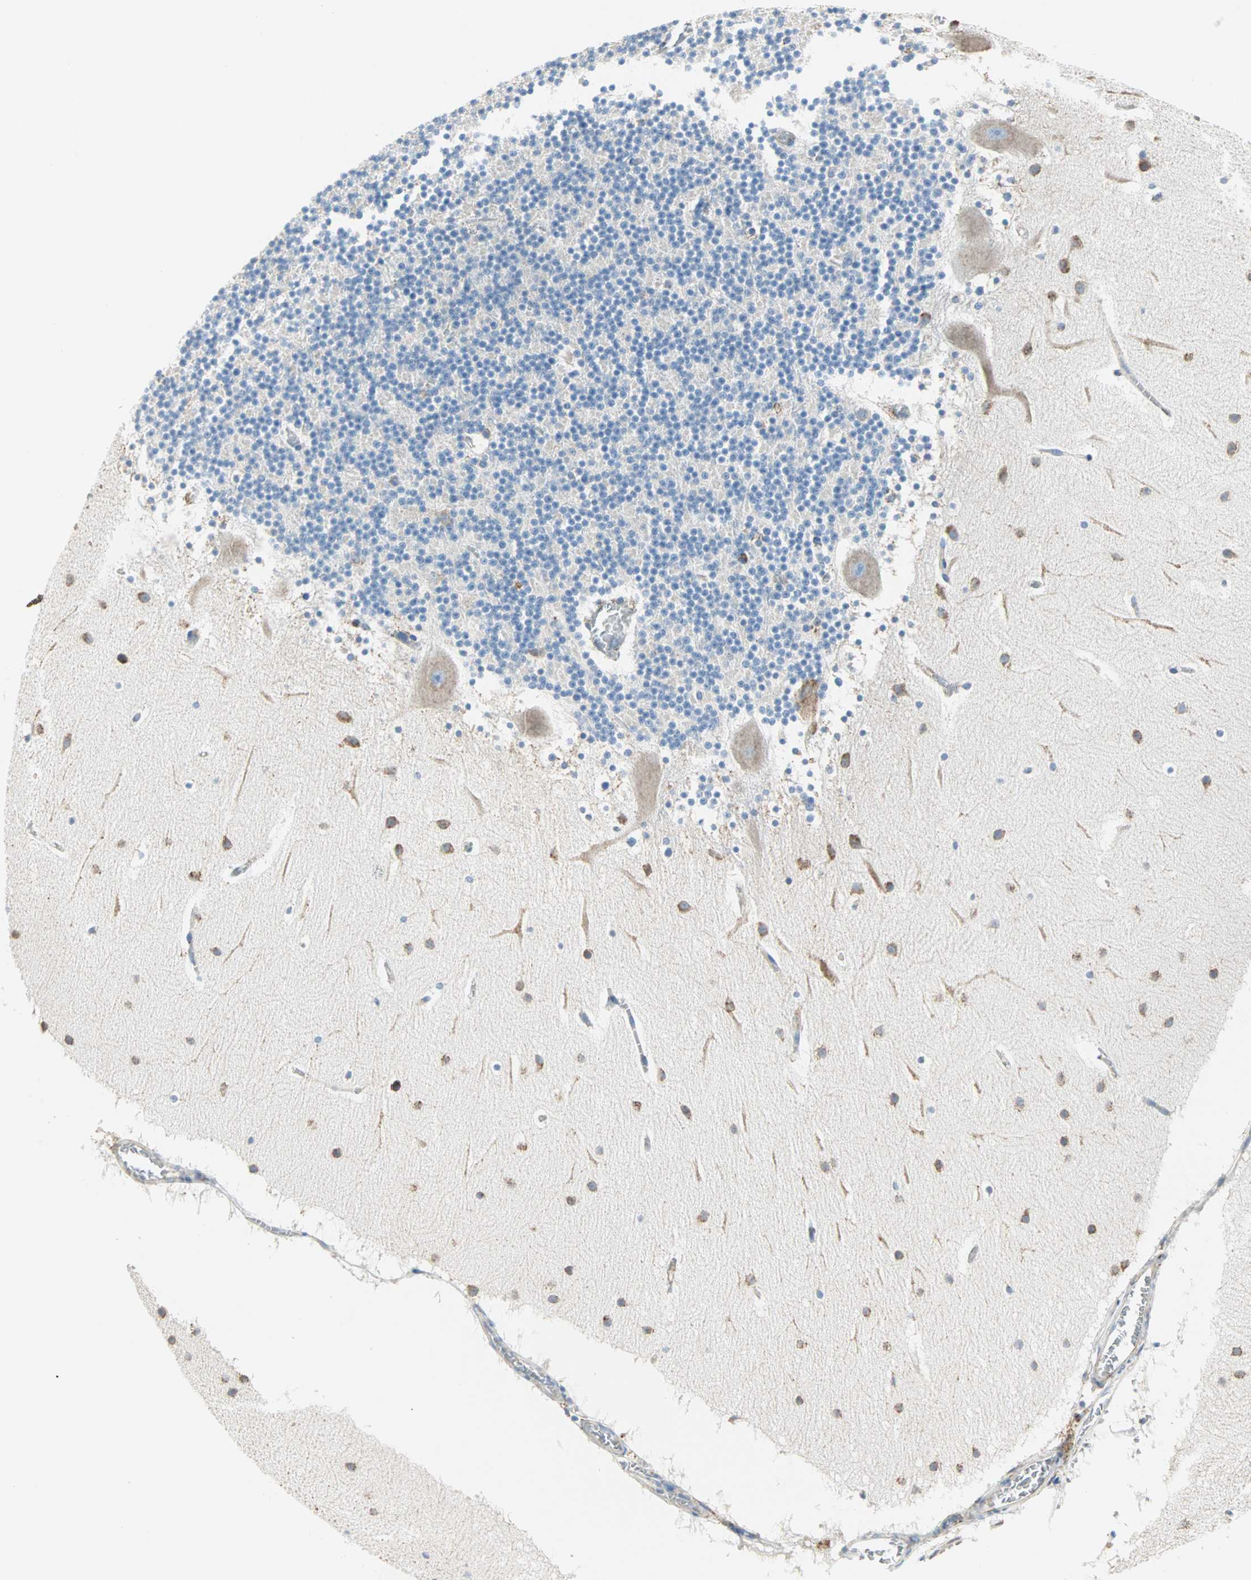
{"staining": {"intensity": "weak", "quantity": "<25%", "location": "cytoplasmic/membranous"}, "tissue": "cerebellum", "cell_type": "Cells in granular layer", "image_type": "normal", "snomed": [{"axis": "morphology", "description": "Normal tissue, NOS"}, {"axis": "topography", "description": "Cerebellum"}], "caption": "Histopathology image shows no protein positivity in cells in granular layer of normal cerebellum.", "gene": "PLCXD1", "patient": {"sex": "male", "age": 45}}